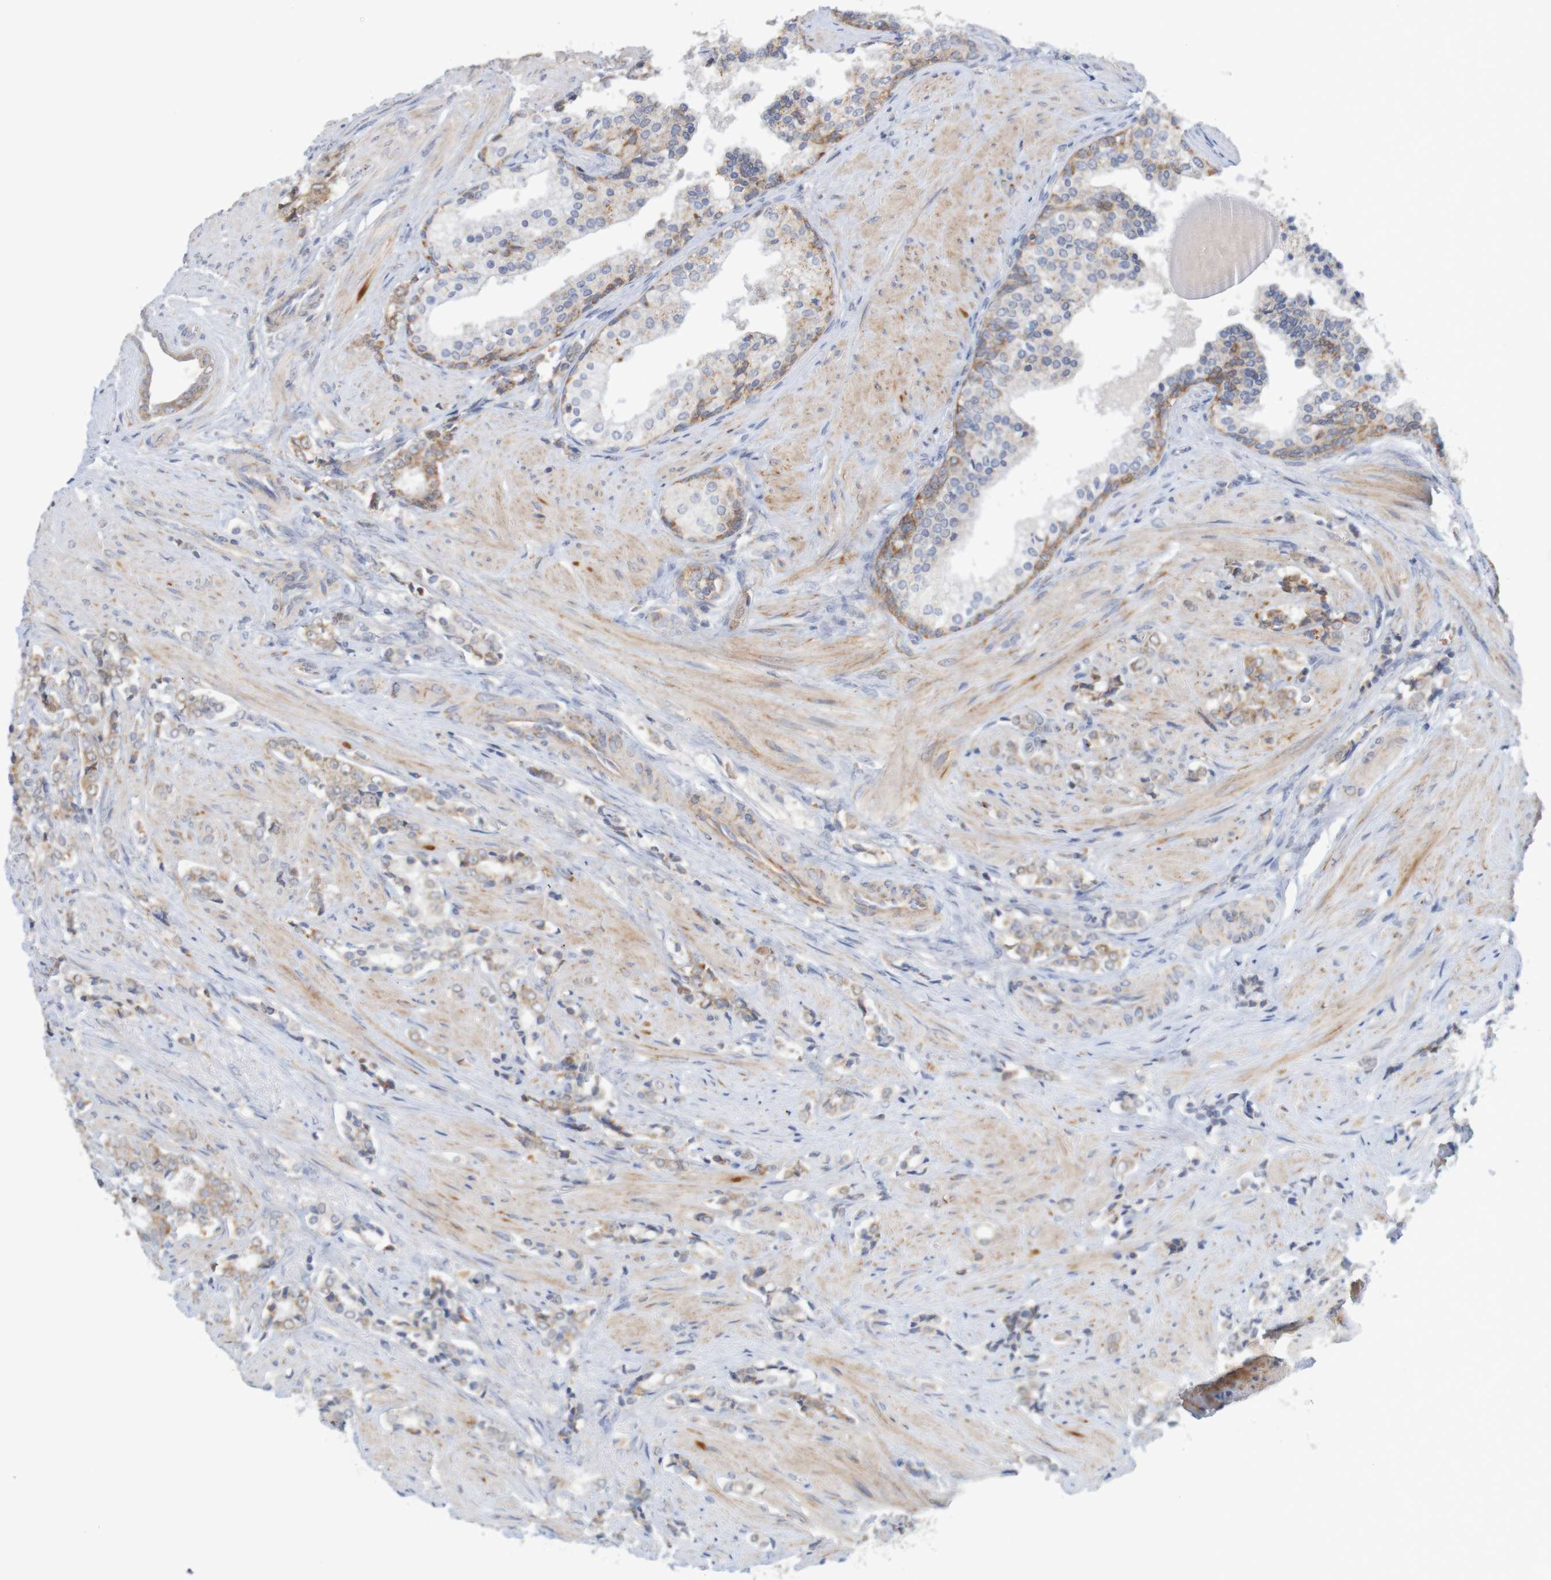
{"staining": {"intensity": "weak", "quantity": ">75%", "location": "cytoplasmic/membranous"}, "tissue": "prostate cancer", "cell_type": "Tumor cells", "image_type": "cancer", "snomed": [{"axis": "morphology", "description": "Adenocarcinoma, Low grade"}, {"axis": "topography", "description": "Prostate"}], "caption": "There is low levels of weak cytoplasmic/membranous expression in tumor cells of low-grade adenocarcinoma (prostate), as demonstrated by immunohistochemical staining (brown color).", "gene": "NAV2", "patient": {"sex": "male", "age": 60}}